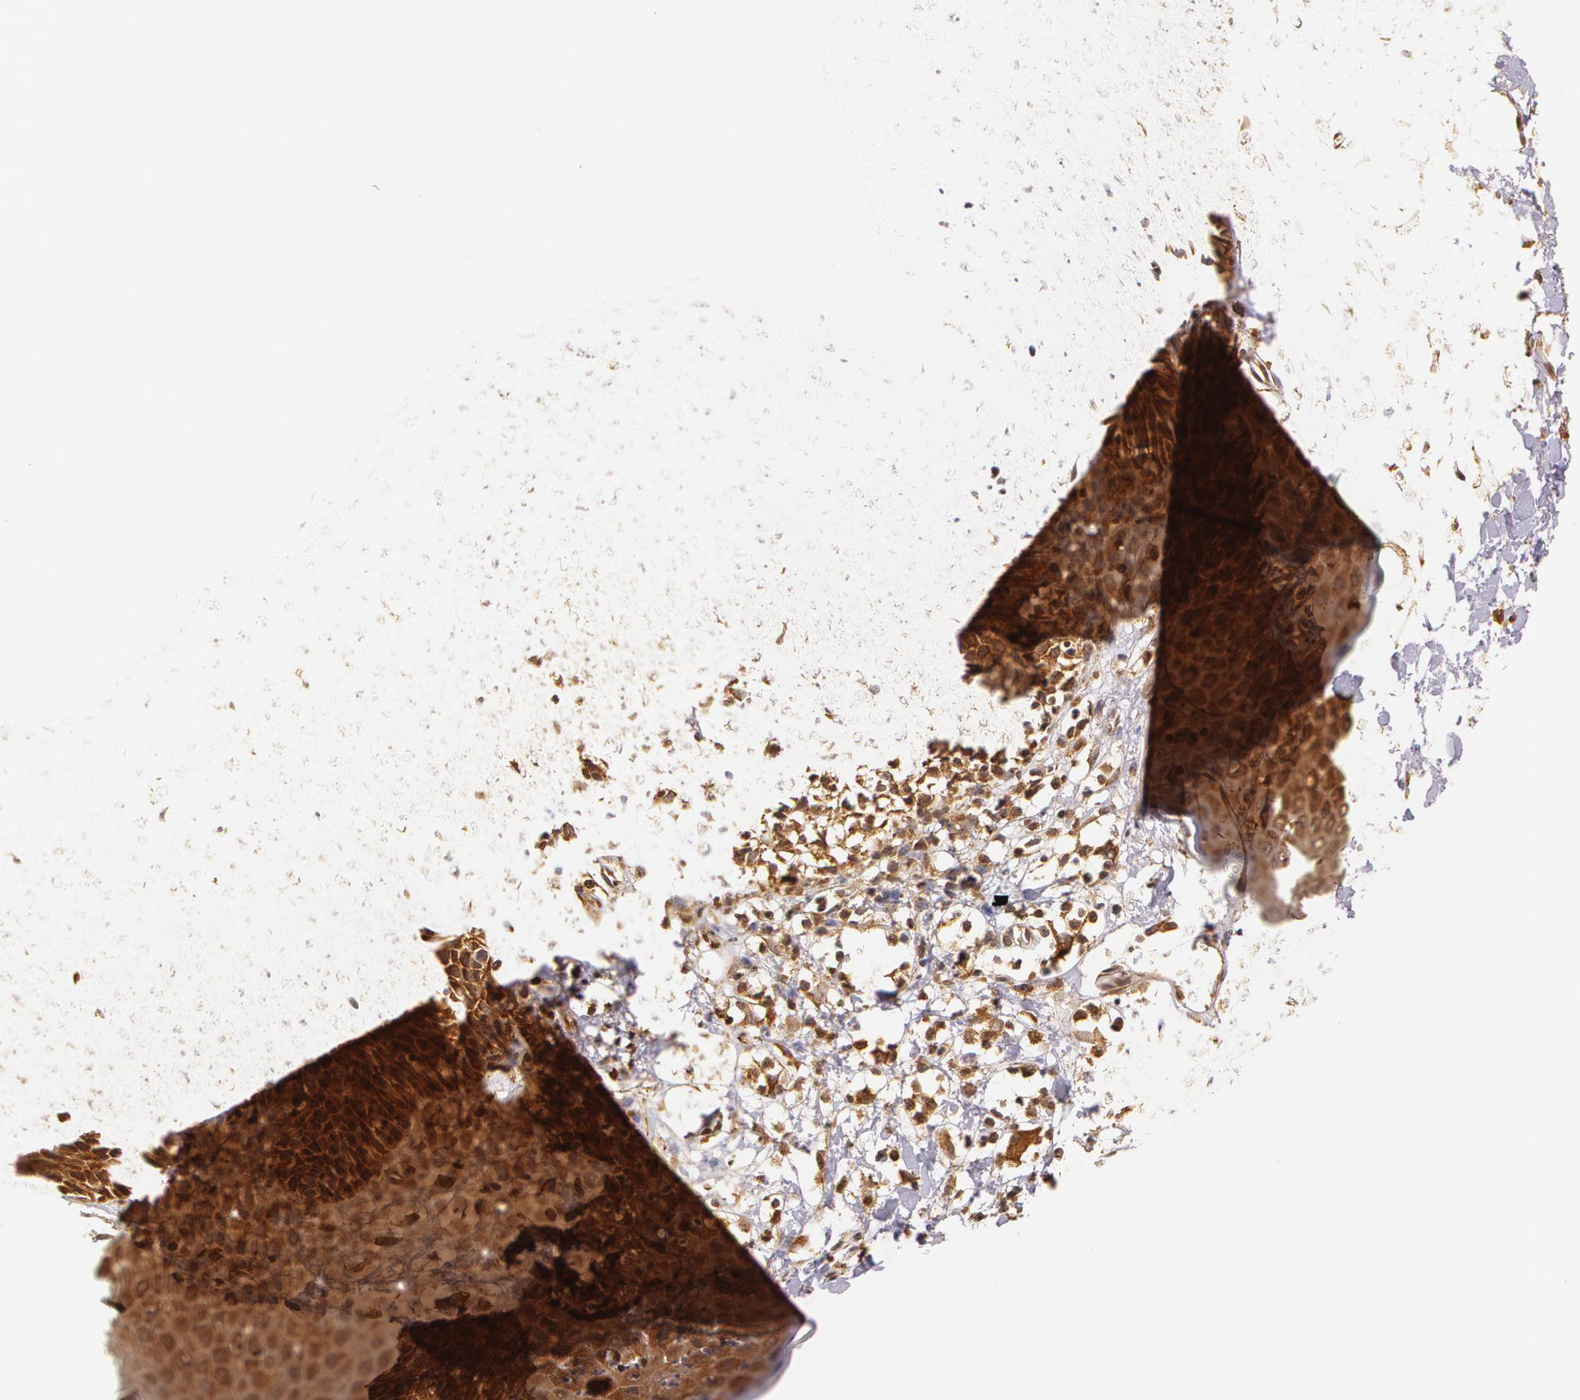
{"staining": {"intensity": "strong", "quantity": ">75%", "location": "cytoplasmic/membranous"}, "tissue": "skin", "cell_type": "Epidermal cells", "image_type": "normal", "snomed": [{"axis": "morphology", "description": "Normal tissue, NOS"}, {"axis": "topography", "description": "Vulva"}, {"axis": "topography", "description": "Peripheral nerve tissue"}], "caption": "Immunohistochemical staining of benign human skin reveals >75% levels of strong cytoplasmic/membranous protein expression in approximately >75% of epidermal cells. (DAB (3,3'-diaminobenzidine) IHC, brown staining for protein, blue staining for nuclei).", "gene": "ASCC2", "patient": {"sex": "female", "age": 68}}